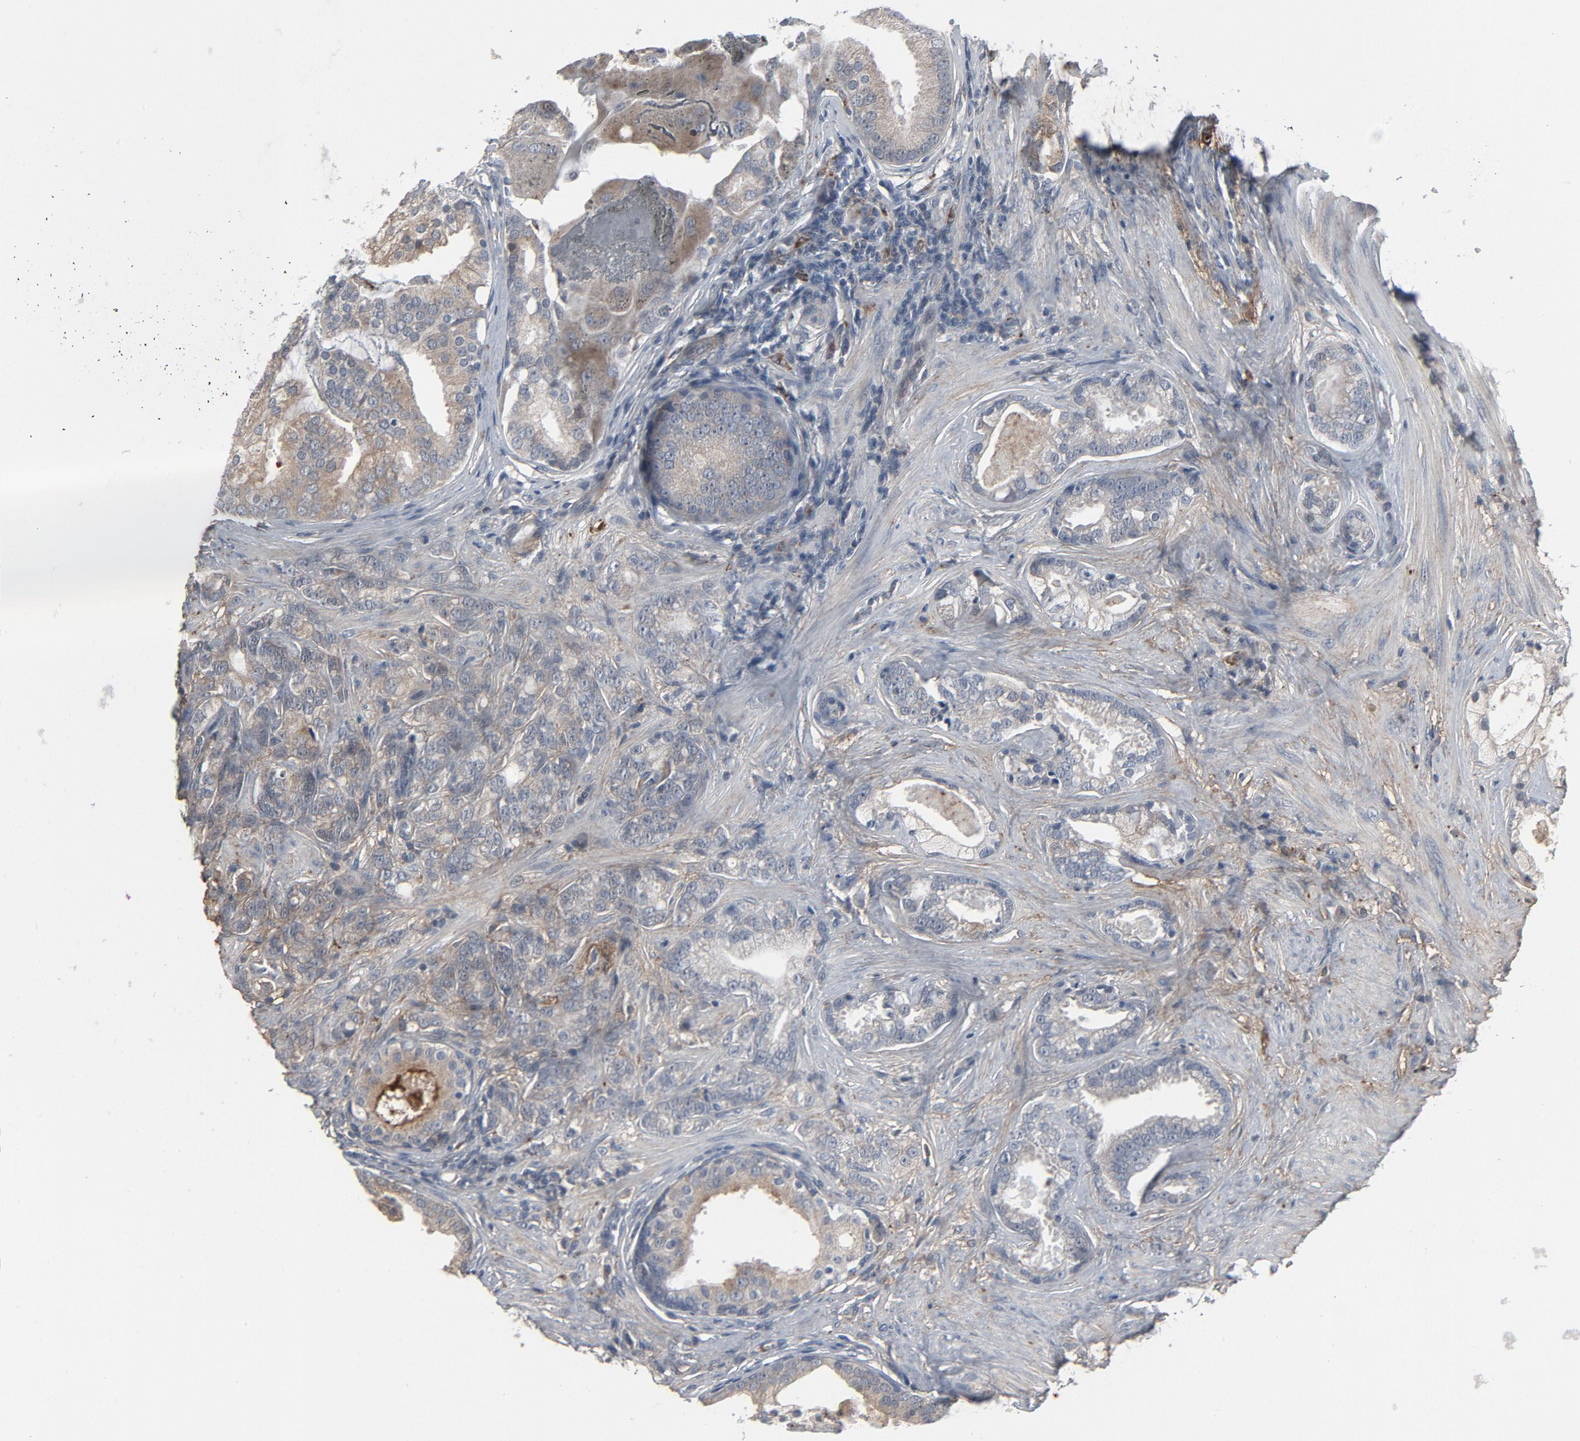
{"staining": {"intensity": "negative", "quantity": "none", "location": "none"}, "tissue": "prostate cancer", "cell_type": "Tumor cells", "image_type": "cancer", "snomed": [{"axis": "morphology", "description": "Adenocarcinoma, Low grade"}, {"axis": "topography", "description": "Prostate"}], "caption": "High magnification brightfield microscopy of prostate cancer stained with DAB (brown) and counterstained with hematoxylin (blue): tumor cells show no significant expression.", "gene": "PDZD4", "patient": {"sex": "male", "age": 58}}